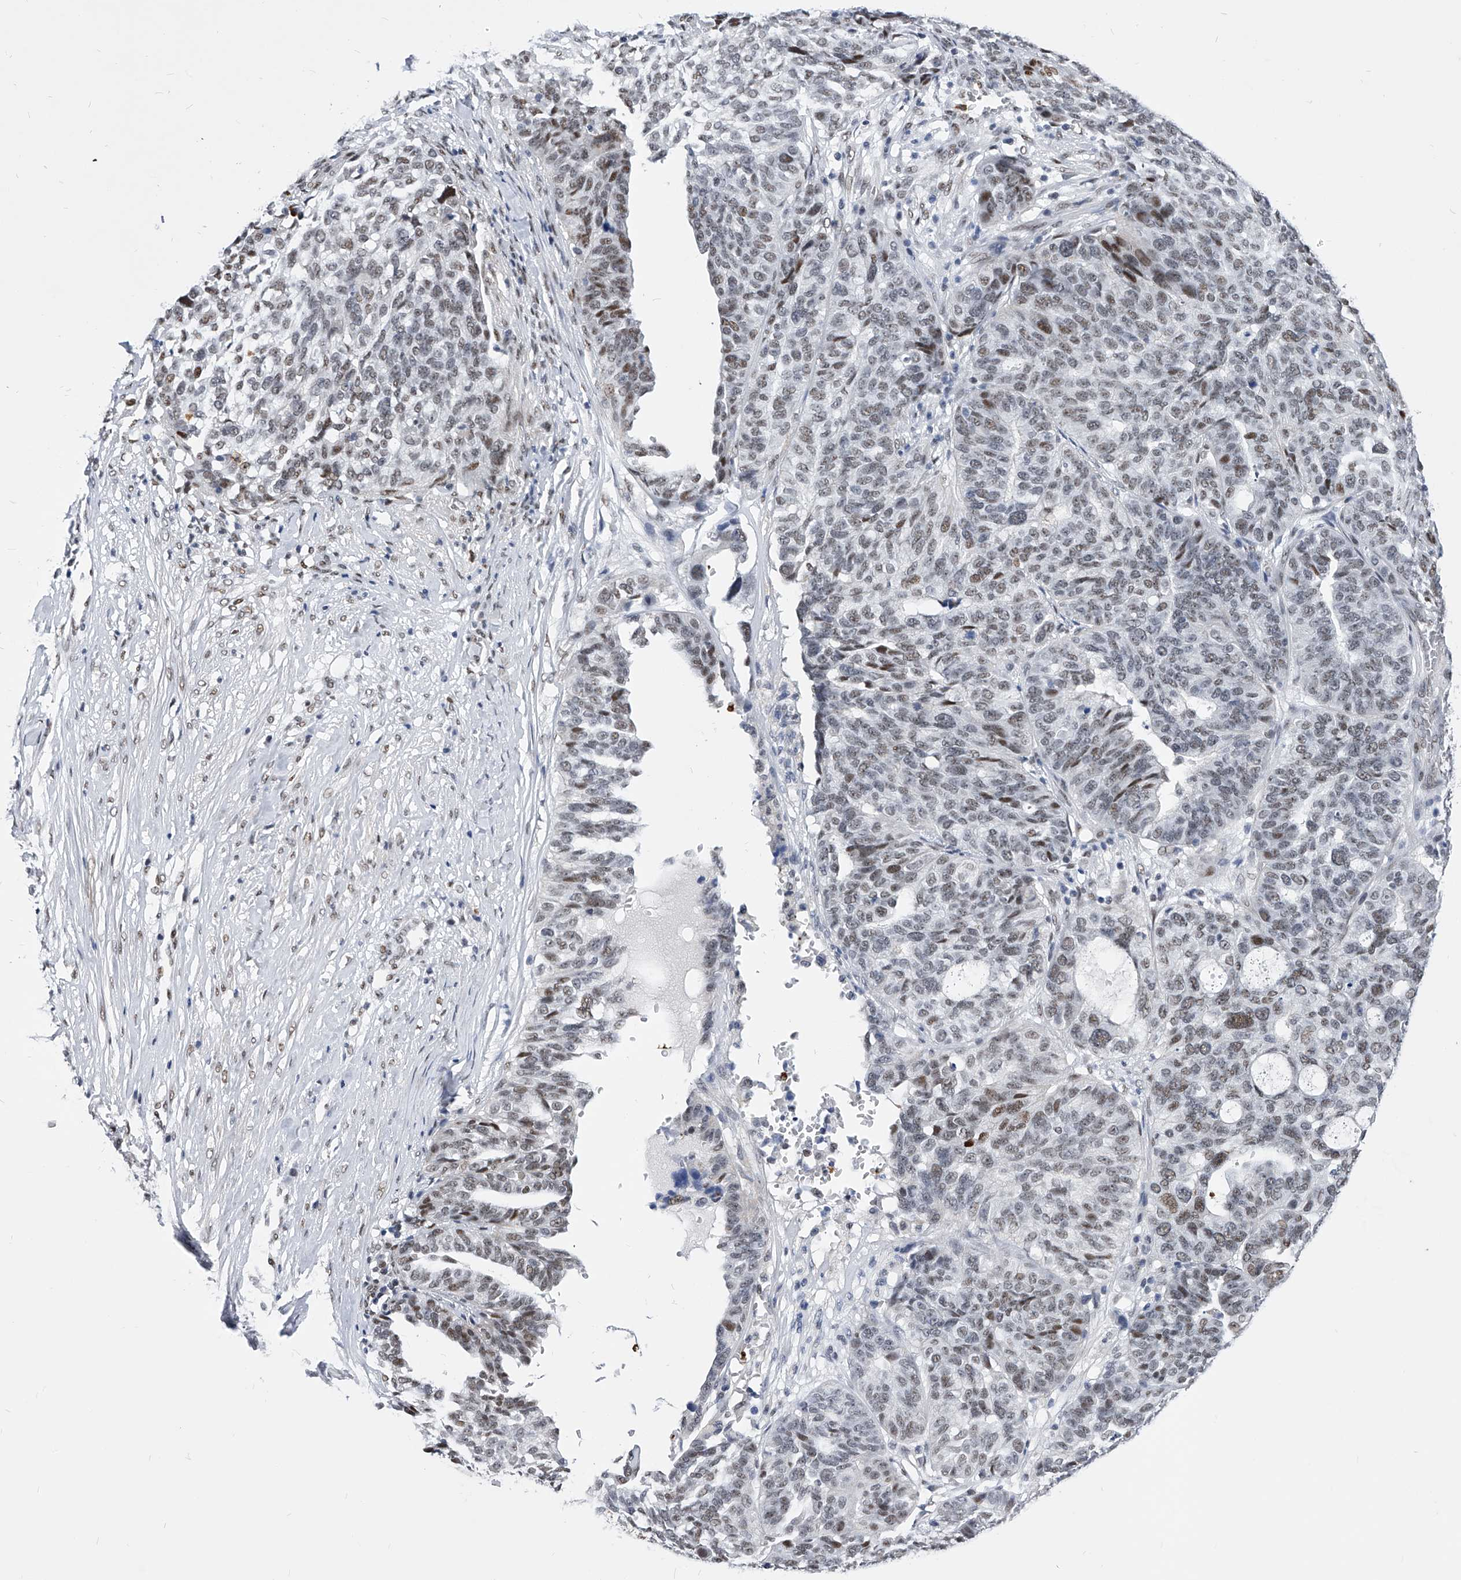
{"staining": {"intensity": "weak", "quantity": ">75%", "location": "nuclear"}, "tissue": "ovarian cancer", "cell_type": "Tumor cells", "image_type": "cancer", "snomed": [{"axis": "morphology", "description": "Cystadenocarcinoma, serous, NOS"}, {"axis": "topography", "description": "Ovary"}], "caption": "IHC (DAB (3,3'-diaminobenzidine)) staining of human serous cystadenocarcinoma (ovarian) shows weak nuclear protein positivity in approximately >75% of tumor cells.", "gene": "TESK2", "patient": {"sex": "female", "age": 59}}